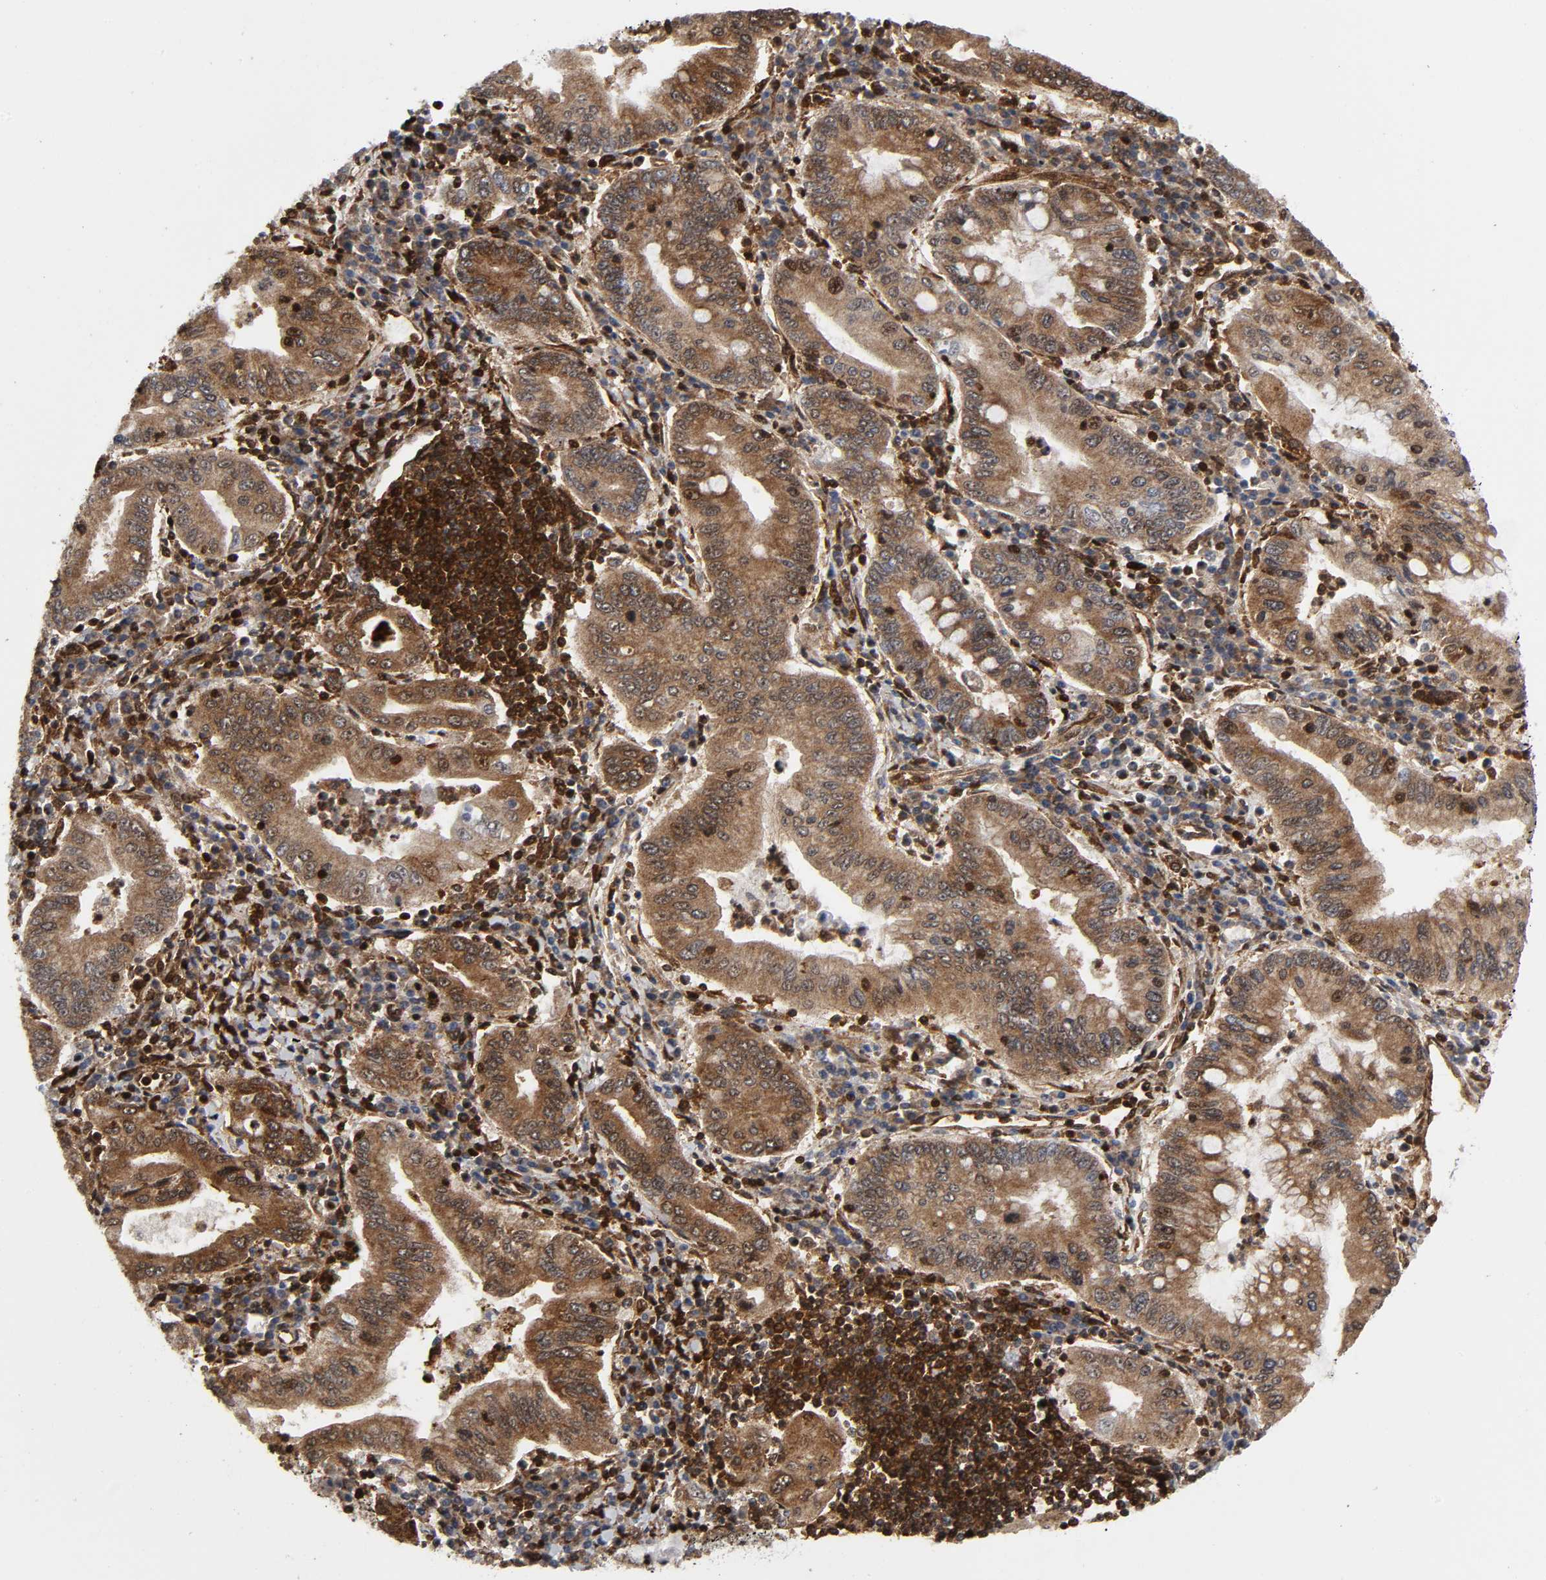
{"staining": {"intensity": "moderate", "quantity": ">75%", "location": "cytoplasmic/membranous"}, "tissue": "stomach cancer", "cell_type": "Tumor cells", "image_type": "cancer", "snomed": [{"axis": "morphology", "description": "Normal tissue, NOS"}, {"axis": "morphology", "description": "Adenocarcinoma, NOS"}, {"axis": "topography", "description": "Esophagus"}, {"axis": "topography", "description": "Stomach, upper"}, {"axis": "topography", "description": "Peripheral nerve tissue"}], "caption": "DAB (3,3'-diaminobenzidine) immunohistochemical staining of stomach cancer (adenocarcinoma) shows moderate cytoplasmic/membranous protein staining in approximately >75% of tumor cells.", "gene": "MAPK1", "patient": {"sex": "male", "age": 62}}